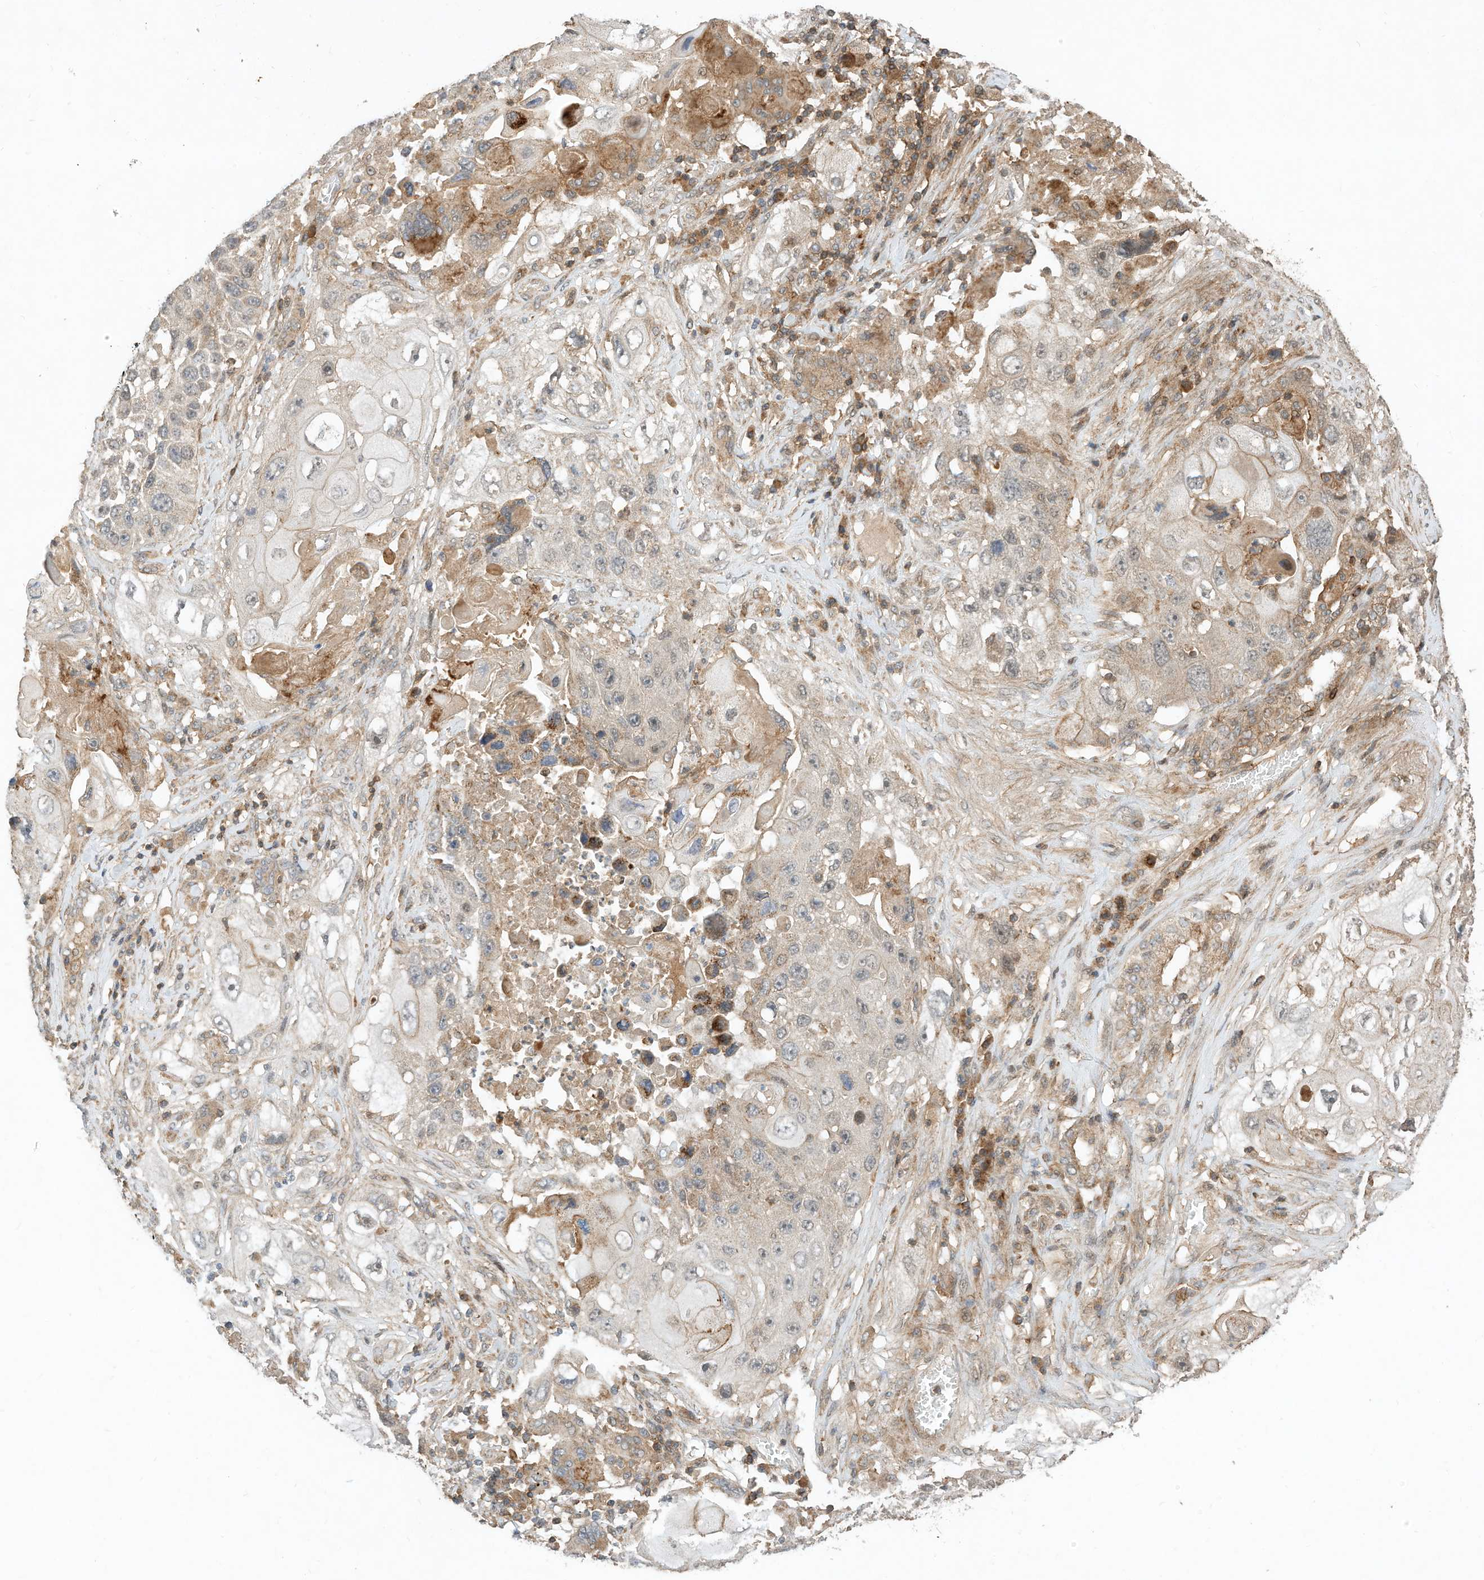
{"staining": {"intensity": "weak", "quantity": "<25%", "location": "cytoplasmic/membranous"}, "tissue": "lung cancer", "cell_type": "Tumor cells", "image_type": "cancer", "snomed": [{"axis": "morphology", "description": "Squamous cell carcinoma, NOS"}, {"axis": "topography", "description": "Lung"}], "caption": "This micrograph is of lung squamous cell carcinoma stained with immunohistochemistry (IHC) to label a protein in brown with the nuclei are counter-stained blue. There is no positivity in tumor cells.", "gene": "CPAMD8", "patient": {"sex": "male", "age": 61}}